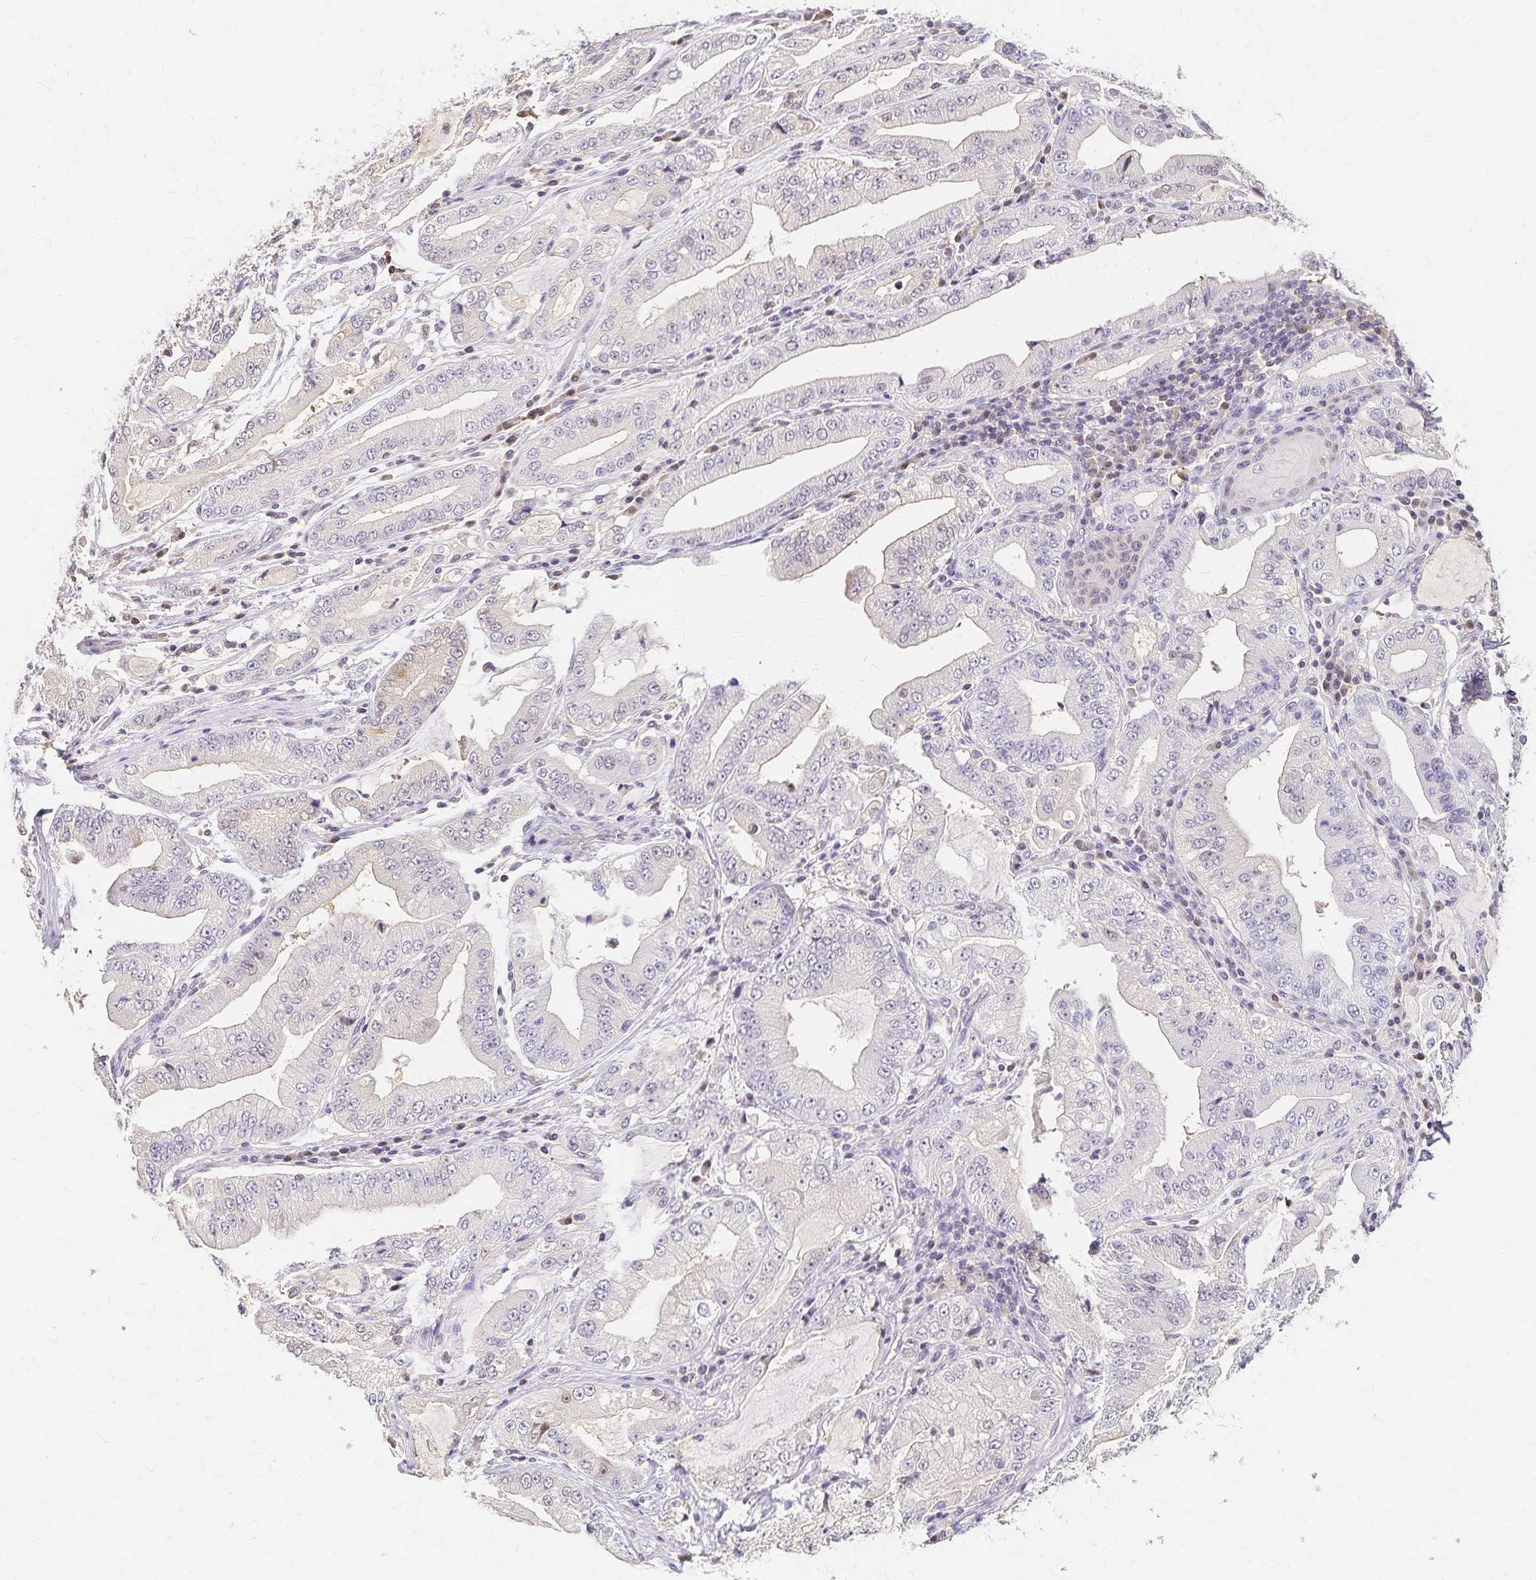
{"staining": {"intensity": "negative", "quantity": "none", "location": "none"}, "tissue": "stomach cancer", "cell_type": "Tumor cells", "image_type": "cancer", "snomed": [{"axis": "morphology", "description": "Adenocarcinoma, NOS"}, {"axis": "topography", "description": "Stomach, upper"}], "caption": "The immunohistochemistry (IHC) histopathology image has no significant staining in tumor cells of stomach cancer tissue.", "gene": "AZGP1", "patient": {"sex": "female", "age": 74}}